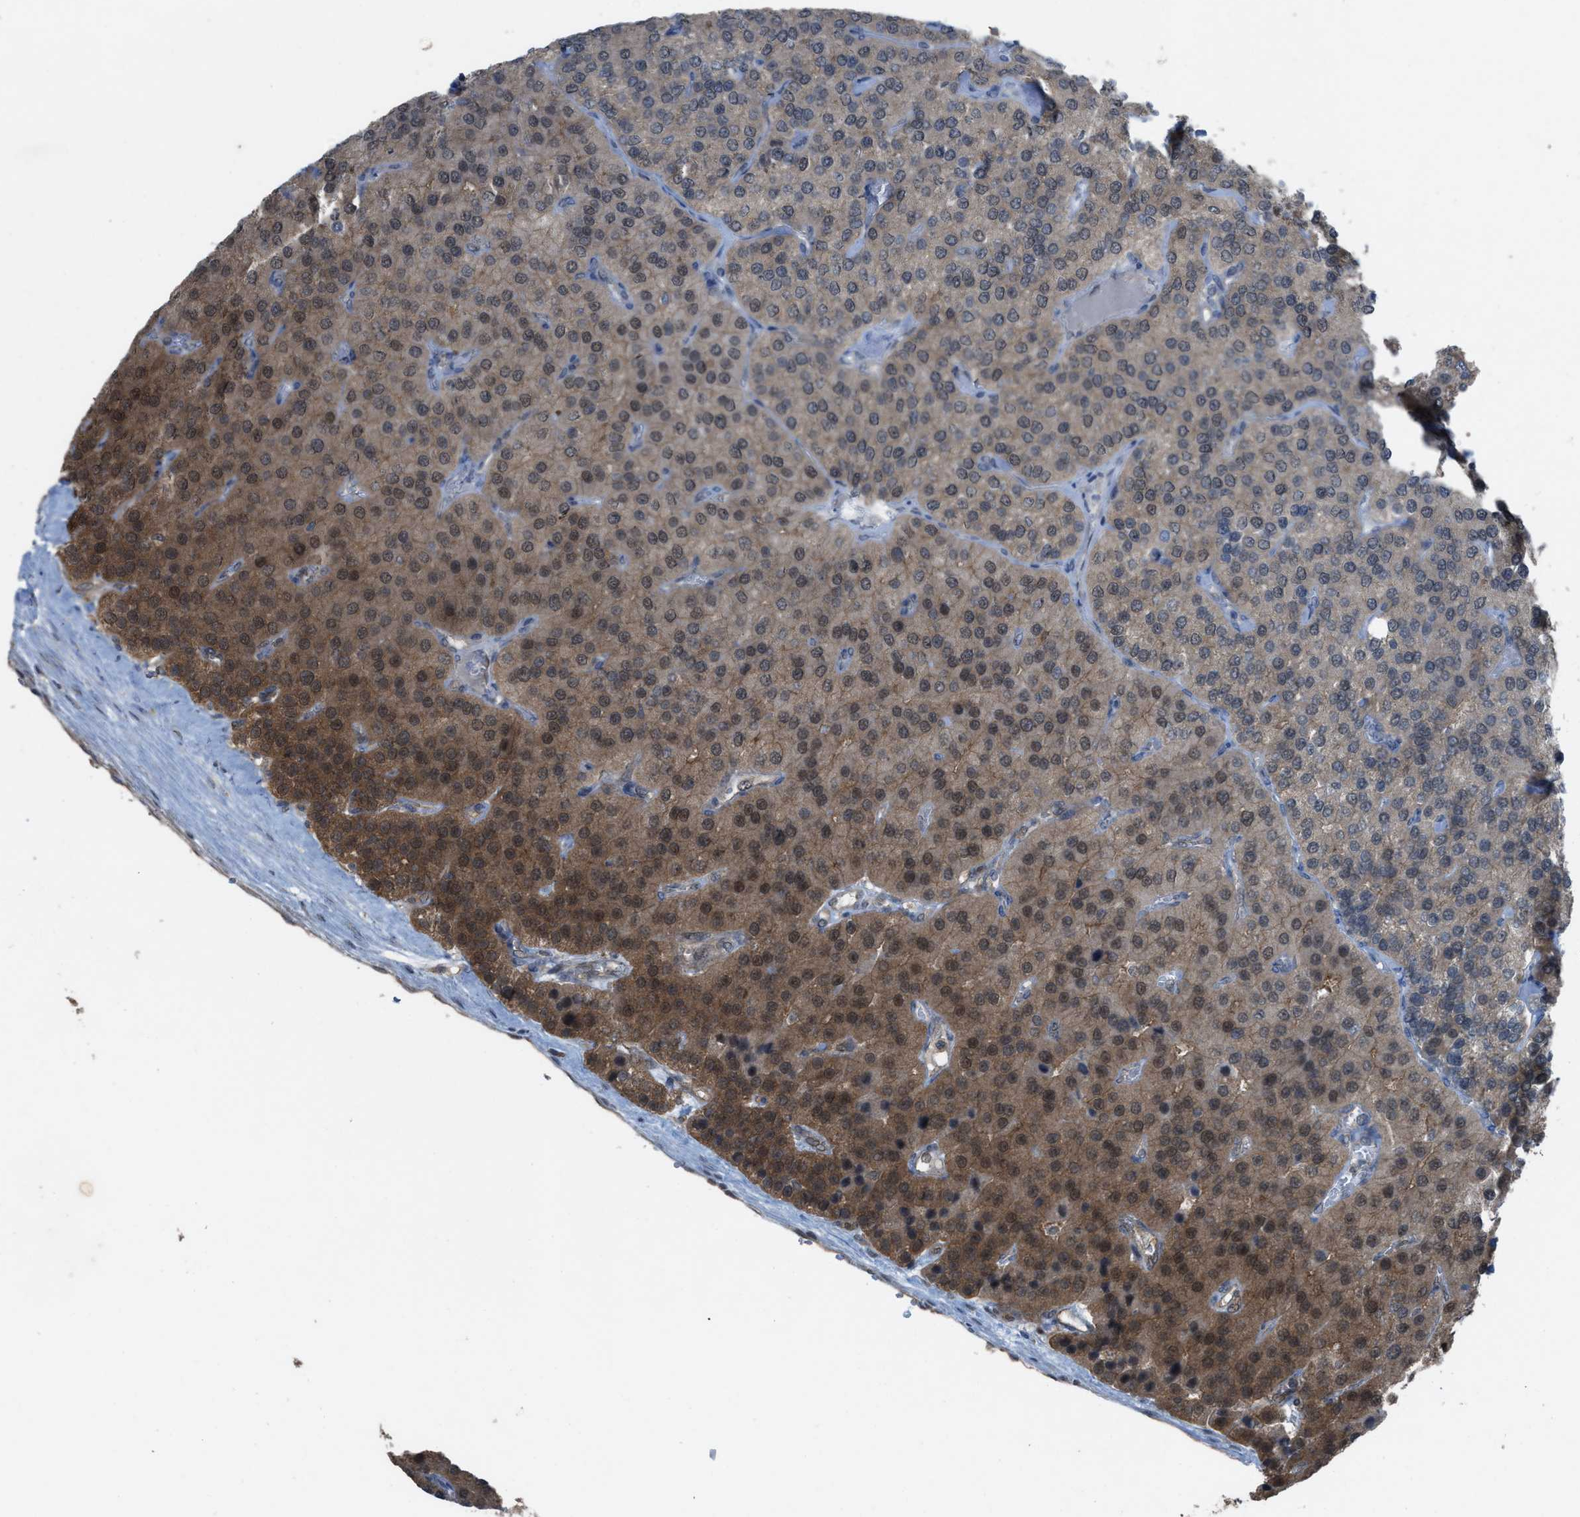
{"staining": {"intensity": "moderate", "quantity": ">75%", "location": "cytoplasmic/membranous,nuclear"}, "tissue": "parathyroid gland", "cell_type": "Glandular cells", "image_type": "normal", "snomed": [{"axis": "morphology", "description": "Normal tissue, NOS"}, {"axis": "morphology", "description": "Adenoma, NOS"}, {"axis": "topography", "description": "Parathyroid gland"}], "caption": "Protein staining shows moderate cytoplasmic/membranous,nuclear positivity in approximately >75% of glandular cells in benign parathyroid gland.", "gene": "PLAA", "patient": {"sex": "female", "age": 86}}